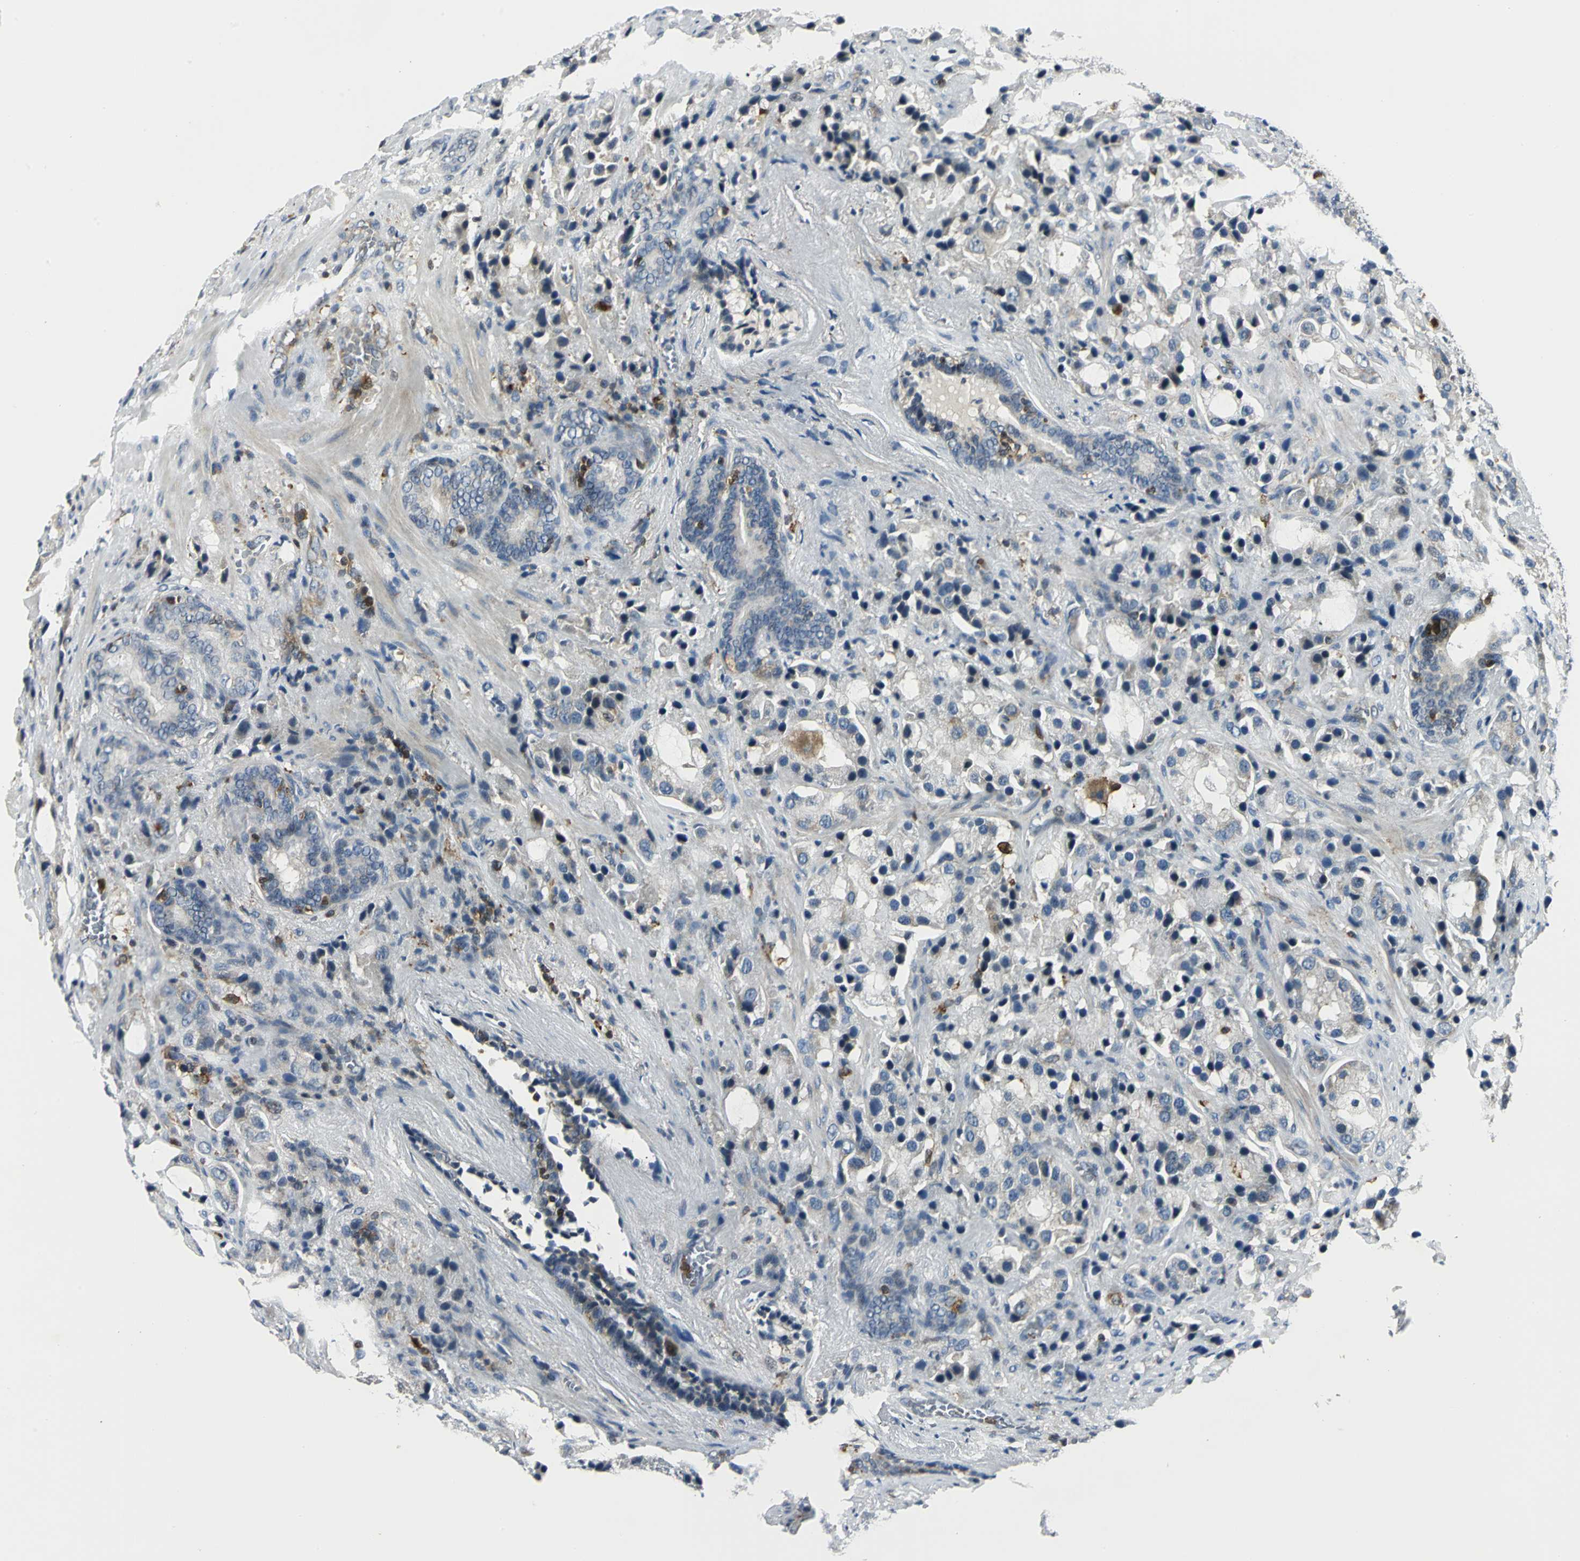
{"staining": {"intensity": "negative", "quantity": "none", "location": "none"}, "tissue": "prostate cancer", "cell_type": "Tumor cells", "image_type": "cancer", "snomed": [{"axis": "morphology", "description": "Adenocarcinoma, High grade"}, {"axis": "topography", "description": "Prostate"}], "caption": "A photomicrograph of human prostate cancer (high-grade adenocarcinoma) is negative for staining in tumor cells.", "gene": "USP40", "patient": {"sex": "male", "age": 70}}